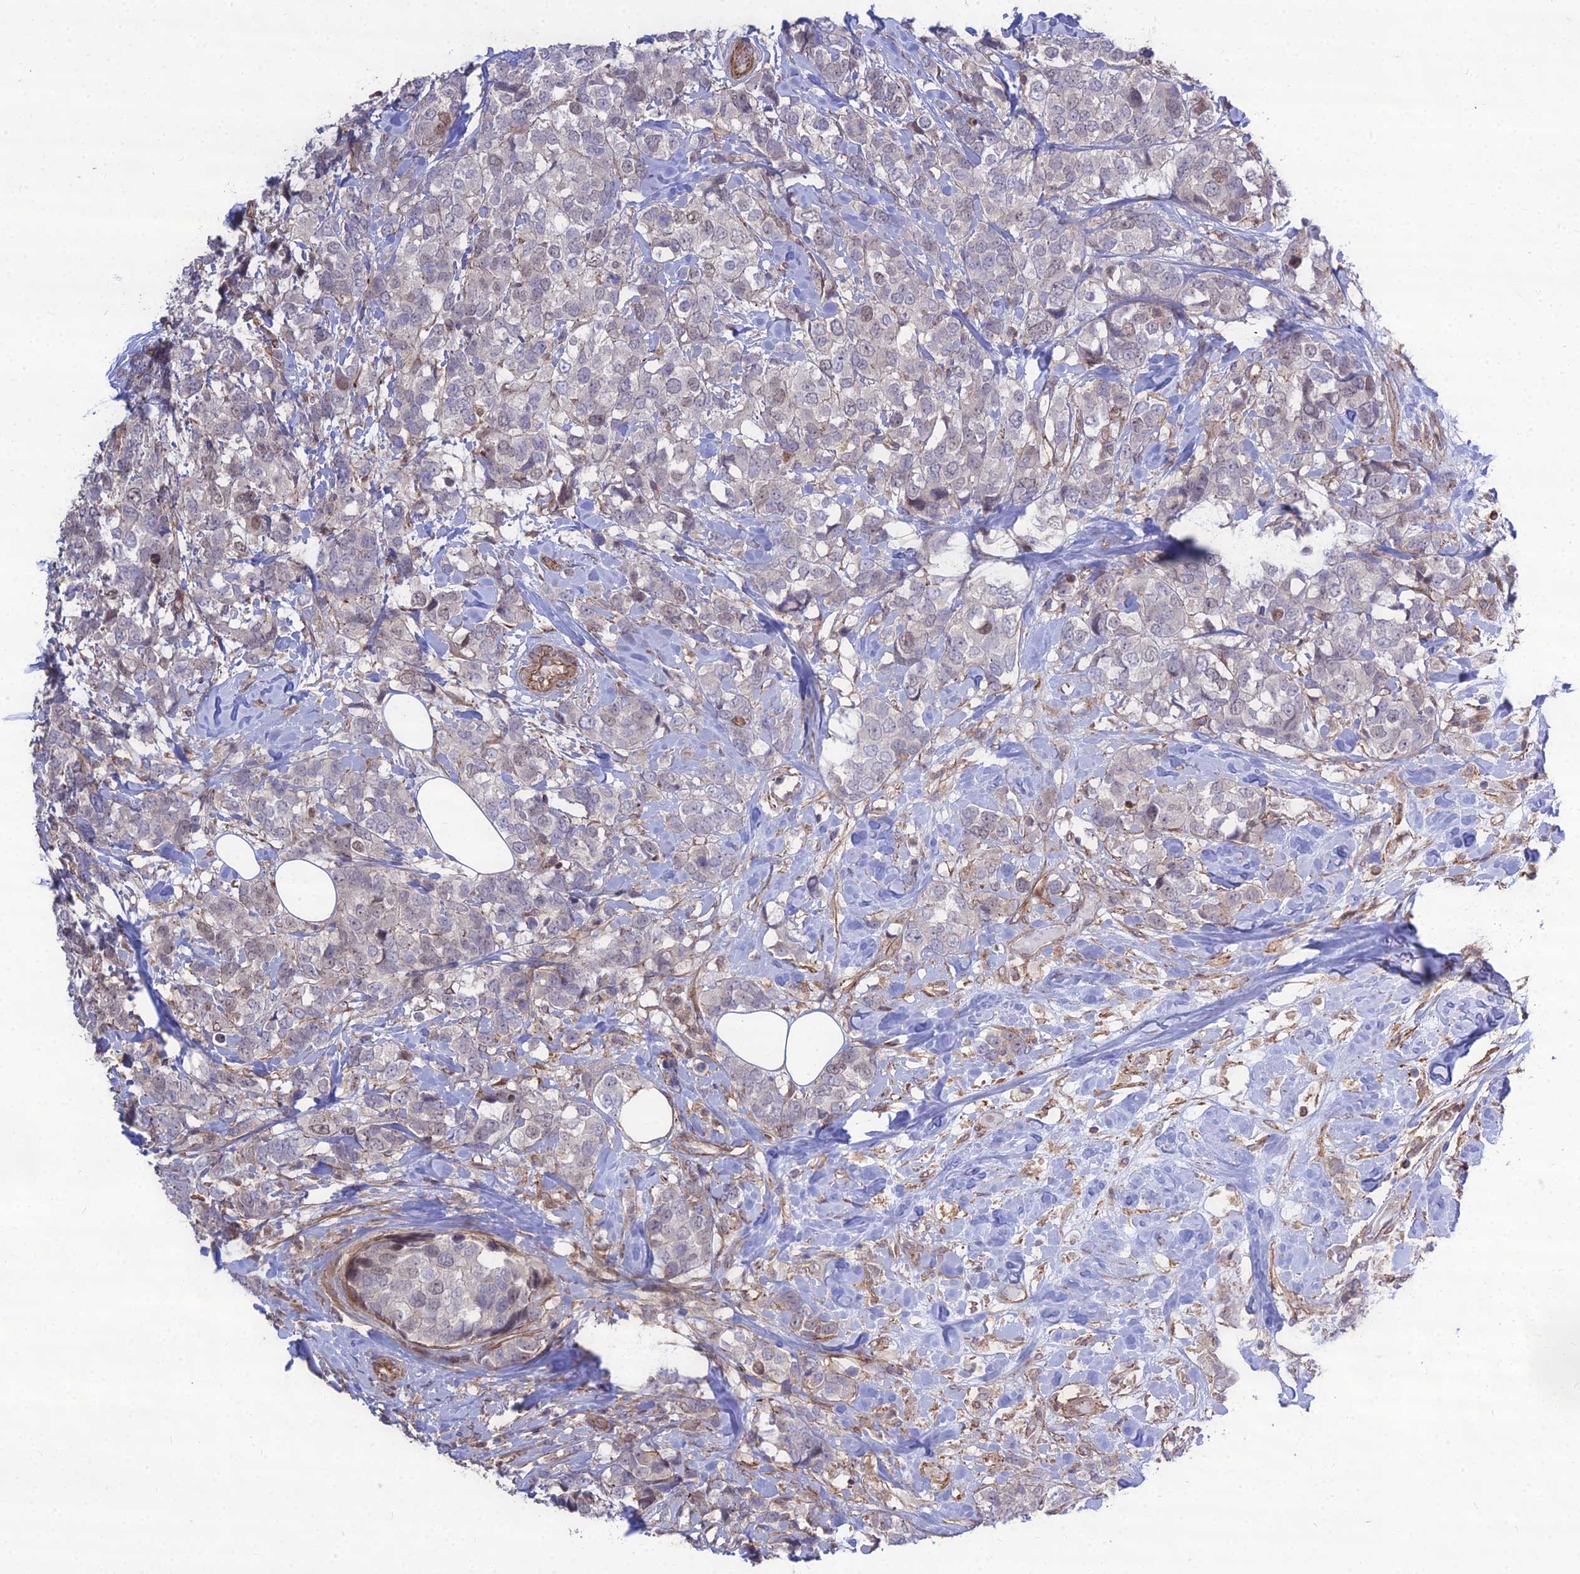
{"staining": {"intensity": "moderate", "quantity": "<25%", "location": "cytoplasmic/membranous,nuclear"}, "tissue": "breast cancer", "cell_type": "Tumor cells", "image_type": "cancer", "snomed": [{"axis": "morphology", "description": "Lobular carcinoma"}, {"axis": "topography", "description": "Breast"}], "caption": "Immunohistochemical staining of human lobular carcinoma (breast) demonstrates low levels of moderate cytoplasmic/membranous and nuclear protein staining in about <25% of tumor cells.", "gene": "TSPYL2", "patient": {"sex": "female", "age": 59}}